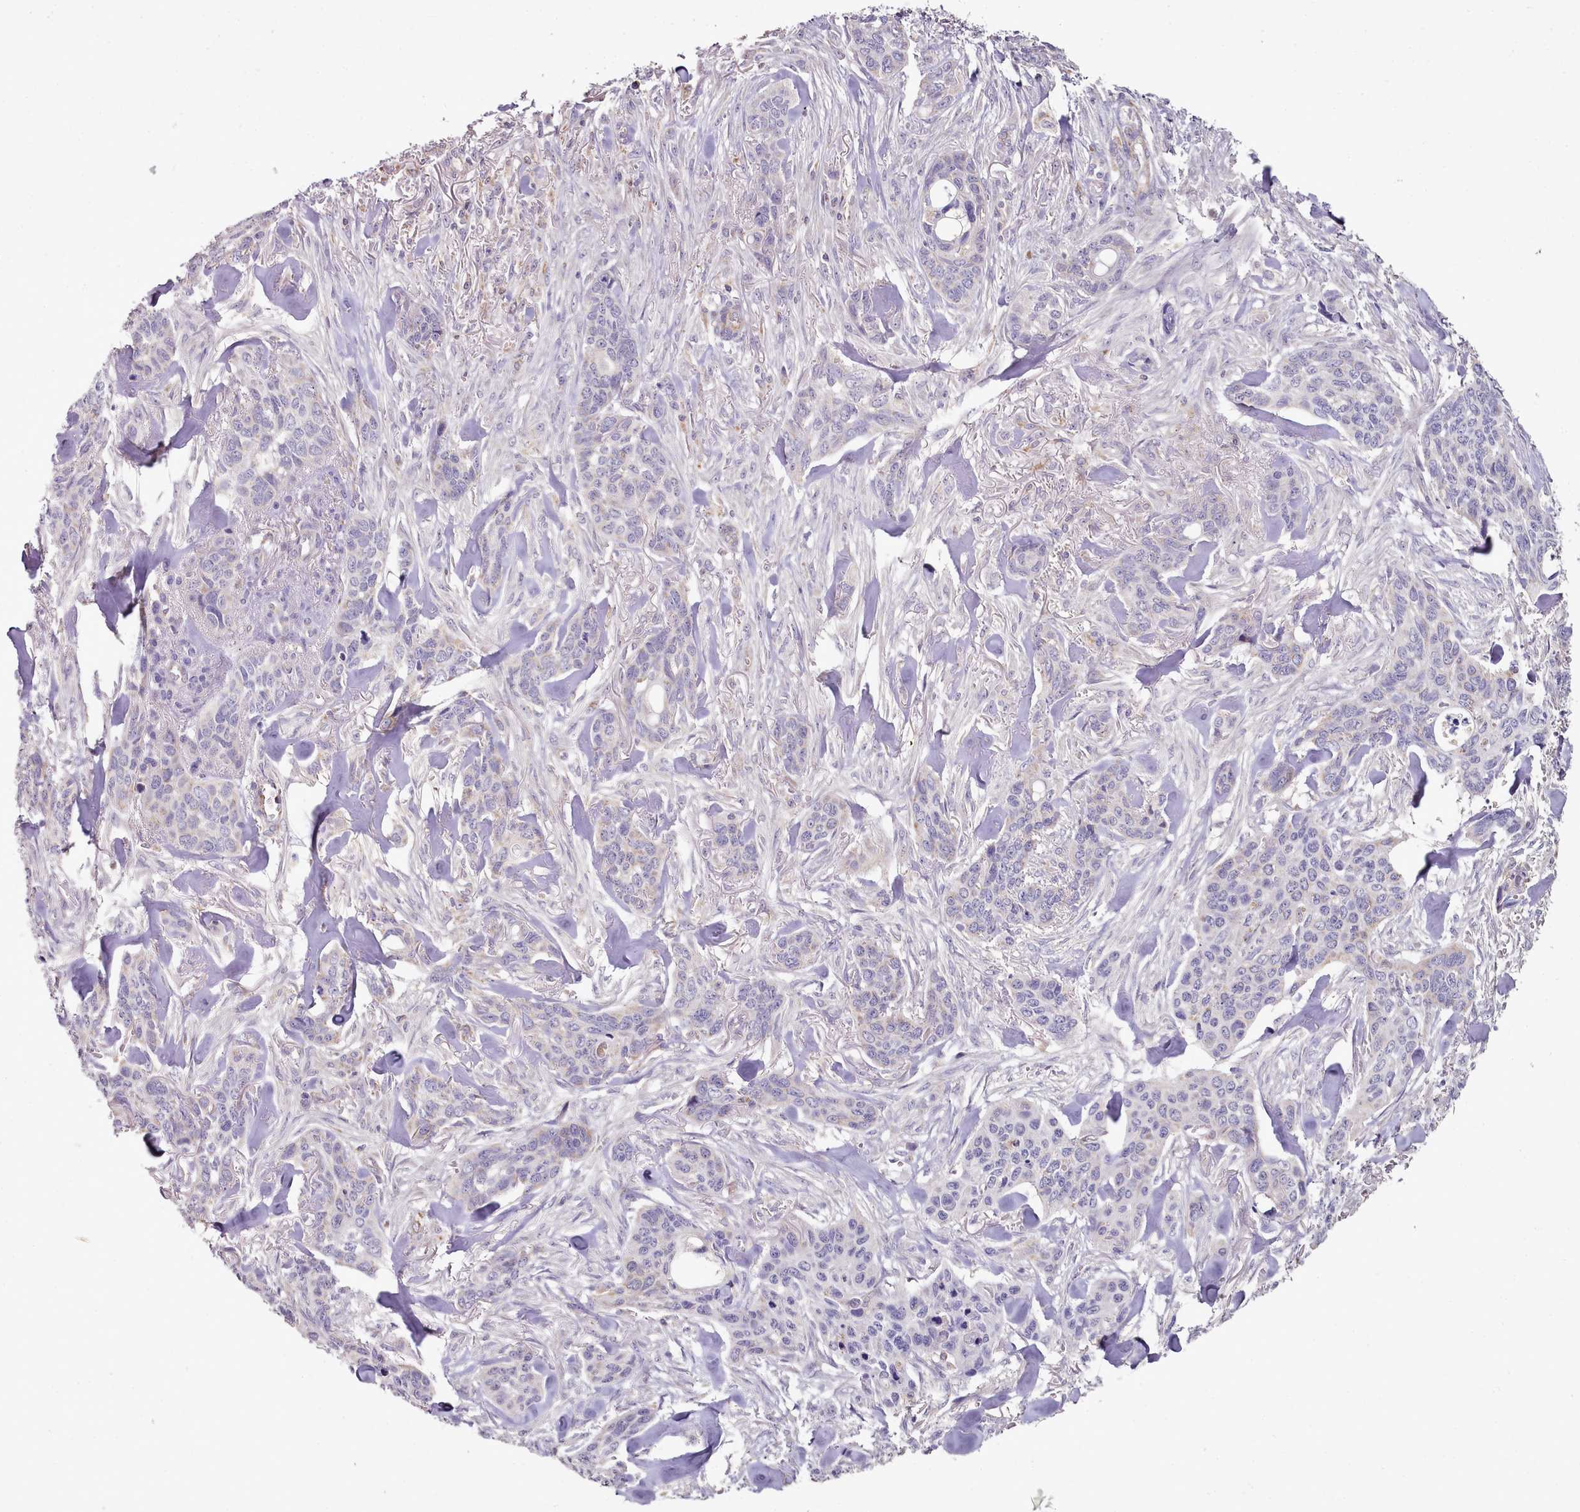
{"staining": {"intensity": "weak", "quantity": "<25%", "location": "cytoplasmic/membranous"}, "tissue": "skin cancer", "cell_type": "Tumor cells", "image_type": "cancer", "snomed": [{"axis": "morphology", "description": "Basal cell carcinoma"}, {"axis": "topography", "description": "Skin"}], "caption": "Basal cell carcinoma (skin) stained for a protein using immunohistochemistry (IHC) exhibits no expression tumor cells.", "gene": "ACSS1", "patient": {"sex": "male", "age": 86}}